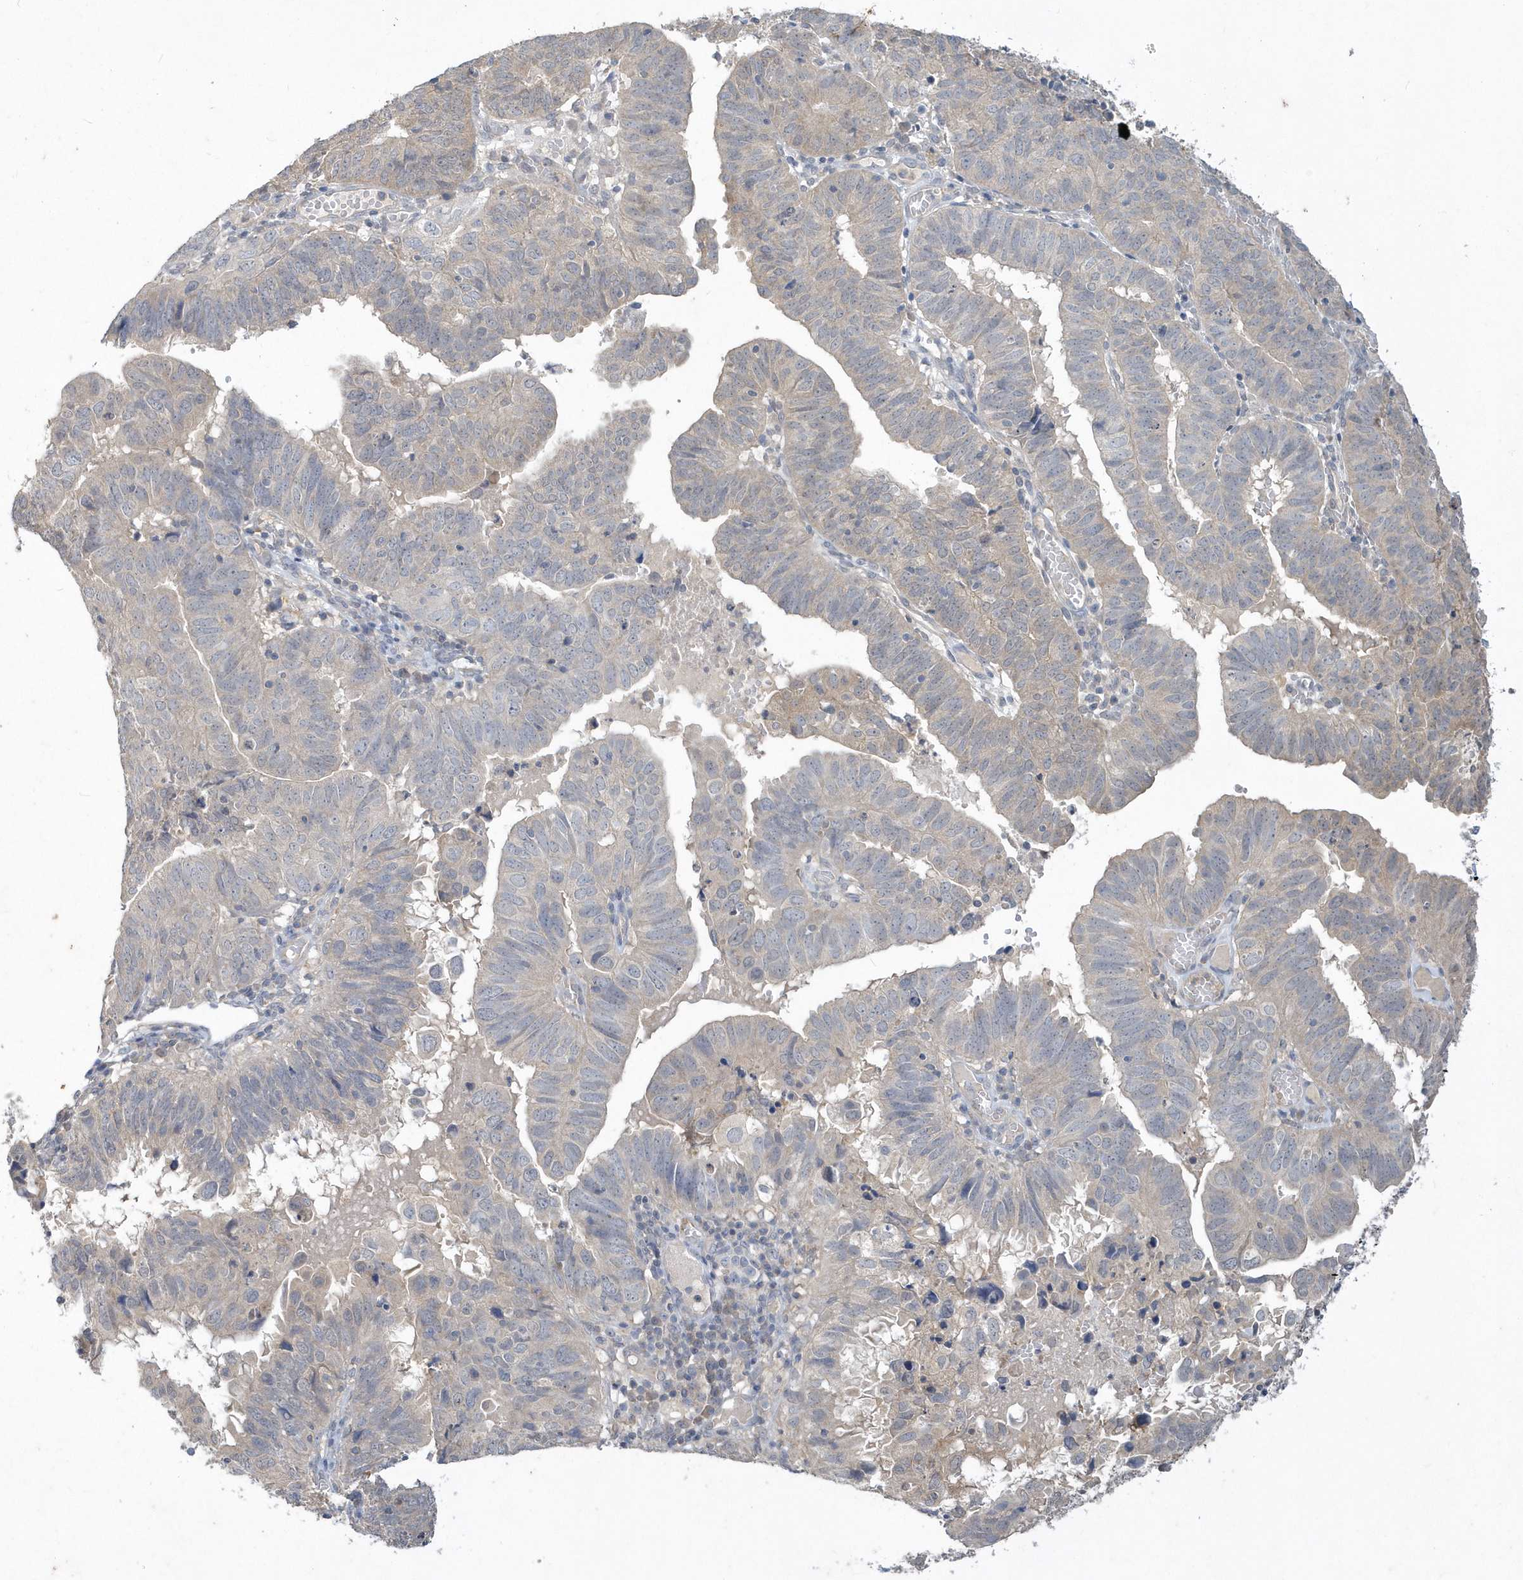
{"staining": {"intensity": "weak", "quantity": "25%-75%", "location": "cytoplasmic/membranous"}, "tissue": "endometrial cancer", "cell_type": "Tumor cells", "image_type": "cancer", "snomed": [{"axis": "morphology", "description": "Adenocarcinoma, NOS"}, {"axis": "topography", "description": "Uterus"}], "caption": "A brown stain highlights weak cytoplasmic/membranous expression of a protein in adenocarcinoma (endometrial) tumor cells.", "gene": "AKR7A2", "patient": {"sex": "female", "age": 77}}